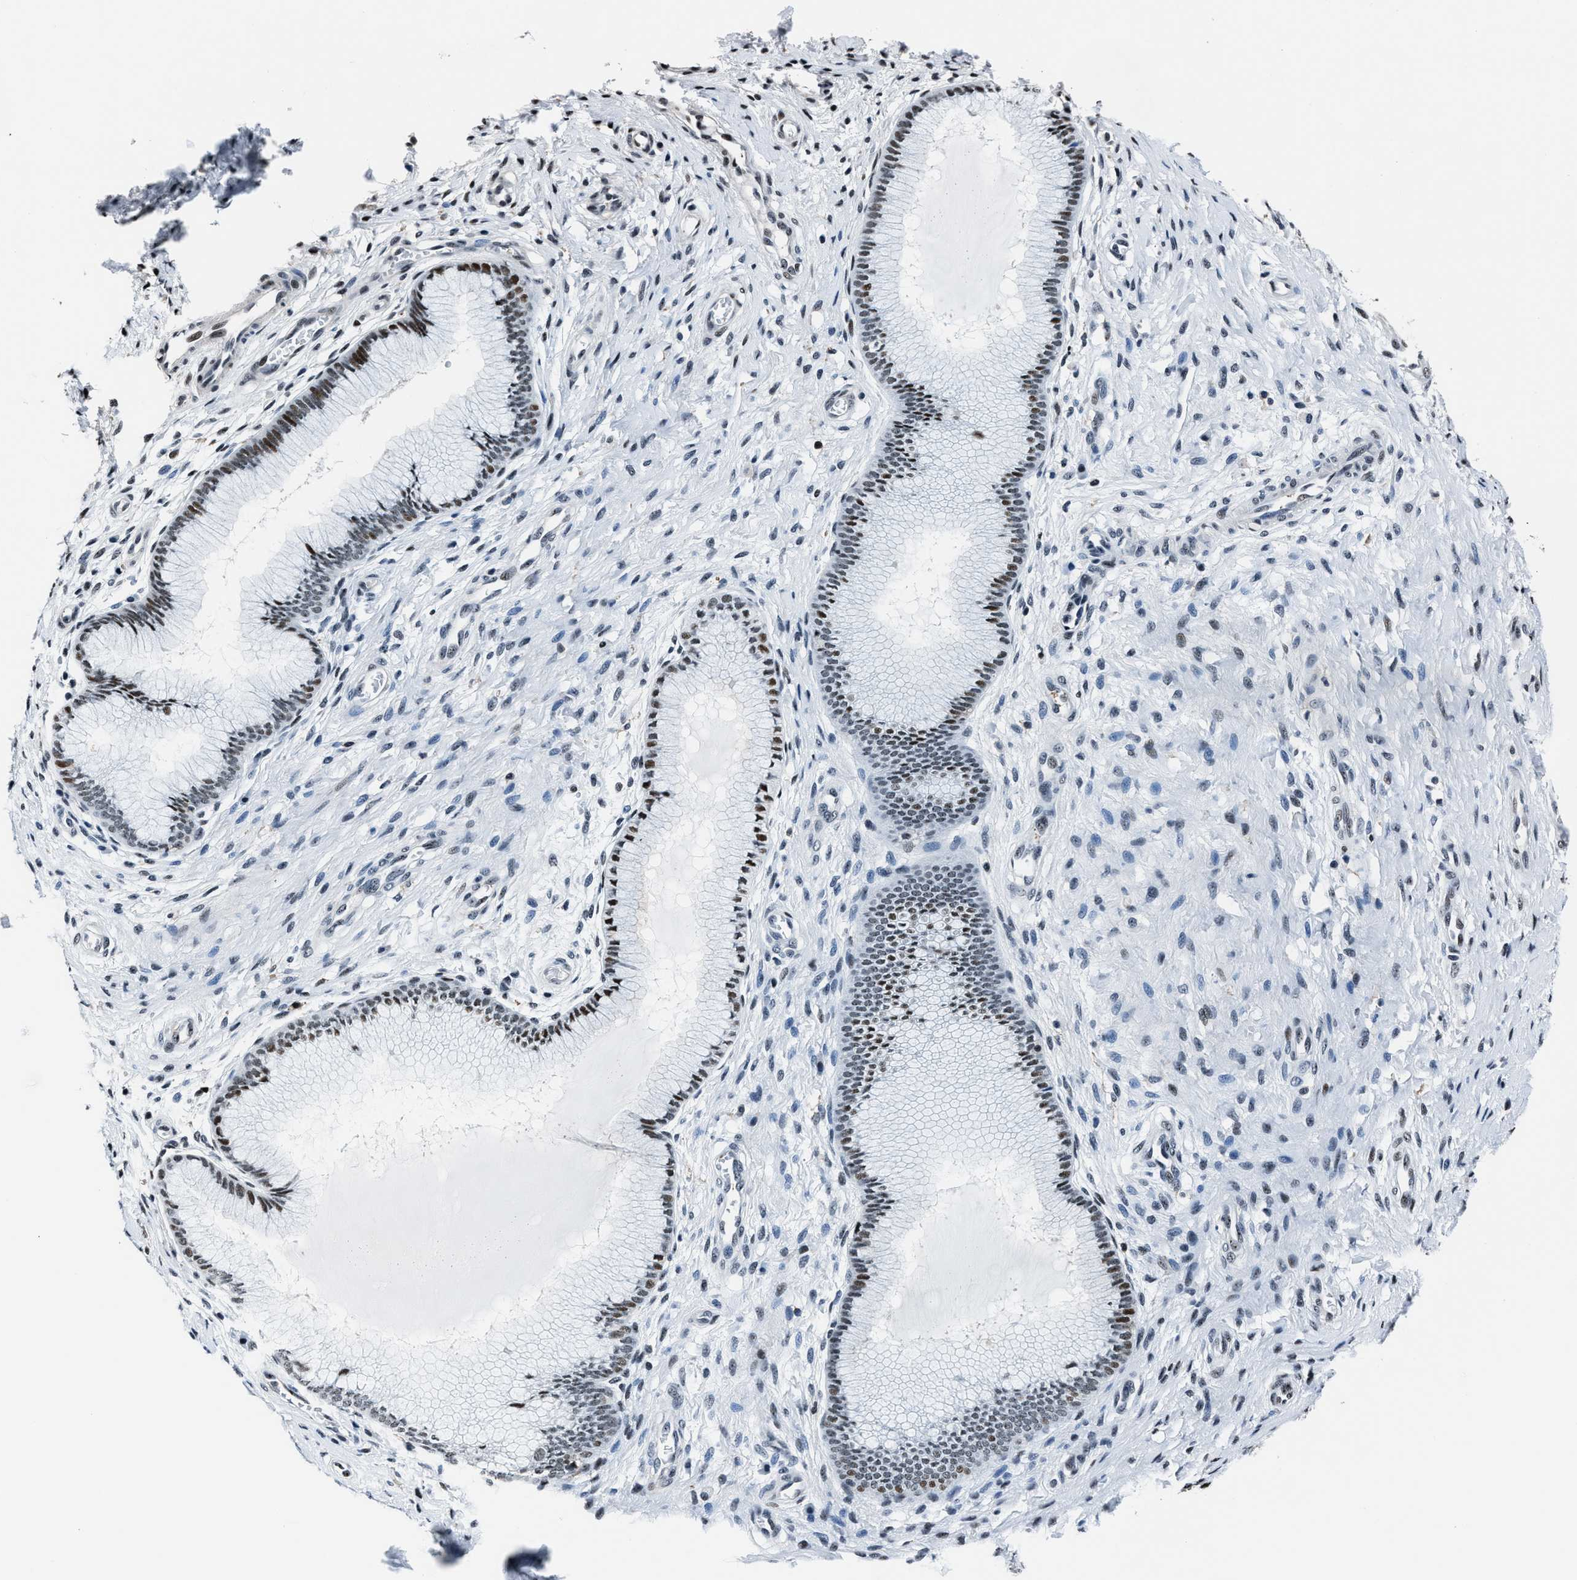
{"staining": {"intensity": "moderate", "quantity": "25%-75%", "location": "nuclear"}, "tissue": "cervix", "cell_type": "Glandular cells", "image_type": "normal", "snomed": [{"axis": "morphology", "description": "Normal tissue, NOS"}, {"axis": "topography", "description": "Cervix"}], "caption": "A high-resolution histopathology image shows immunohistochemistry staining of normal cervix, which reveals moderate nuclear expression in about 25%-75% of glandular cells.", "gene": "PPIE", "patient": {"sex": "female", "age": 55}}